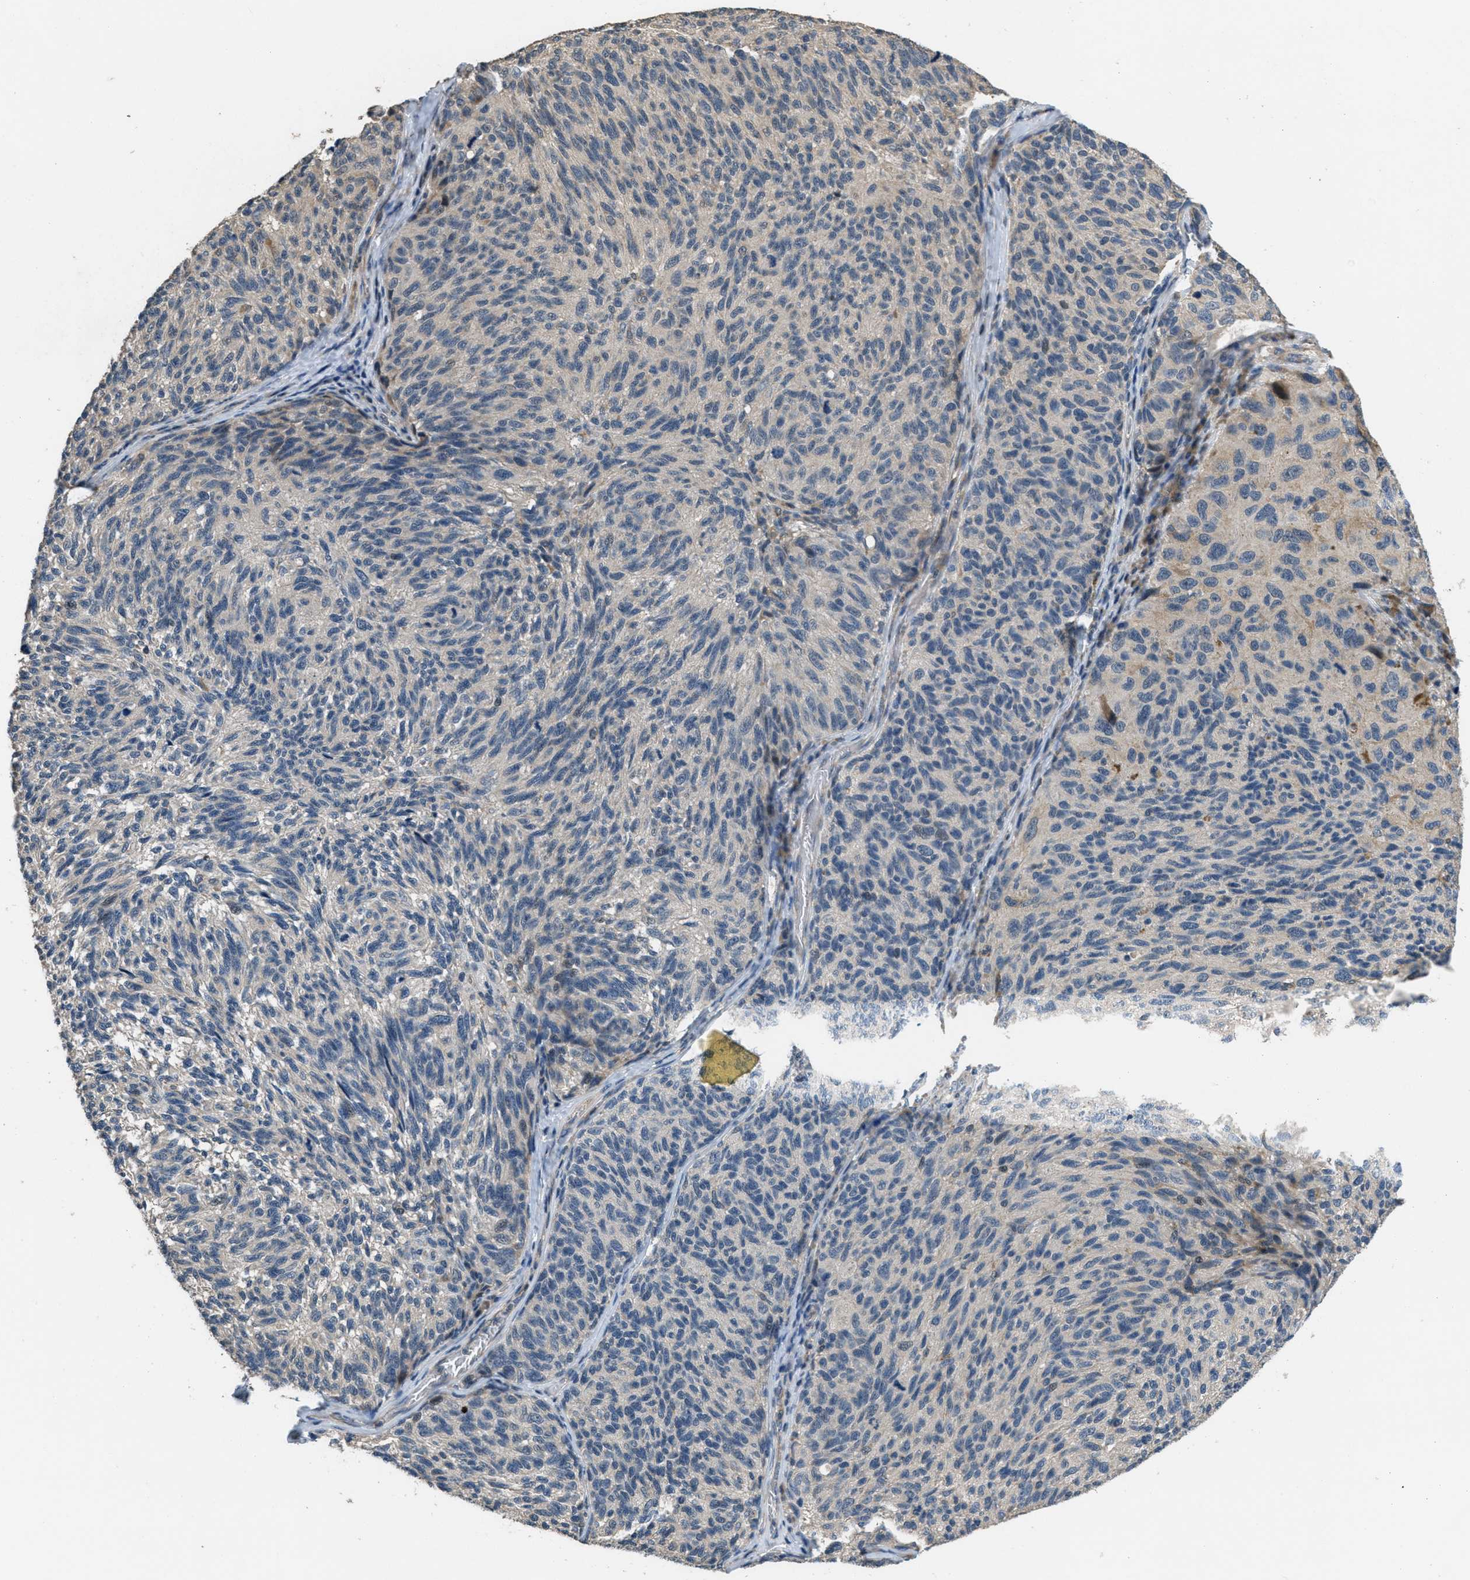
{"staining": {"intensity": "negative", "quantity": "none", "location": "none"}, "tissue": "melanoma", "cell_type": "Tumor cells", "image_type": "cancer", "snomed": [{"axis": "morphology", "description": "Malignant melanoma, NOS"}, {"axis": "topography", "description": "Skin"}], "caption": "High magnification brightfield microscopy of melanoma stained with DAB (brown) and counterstained with hematoxylin (blue): tumor cells show no significant expression.", "gene": "NAT1", "patient": {"sex": "female", "age": 73}}